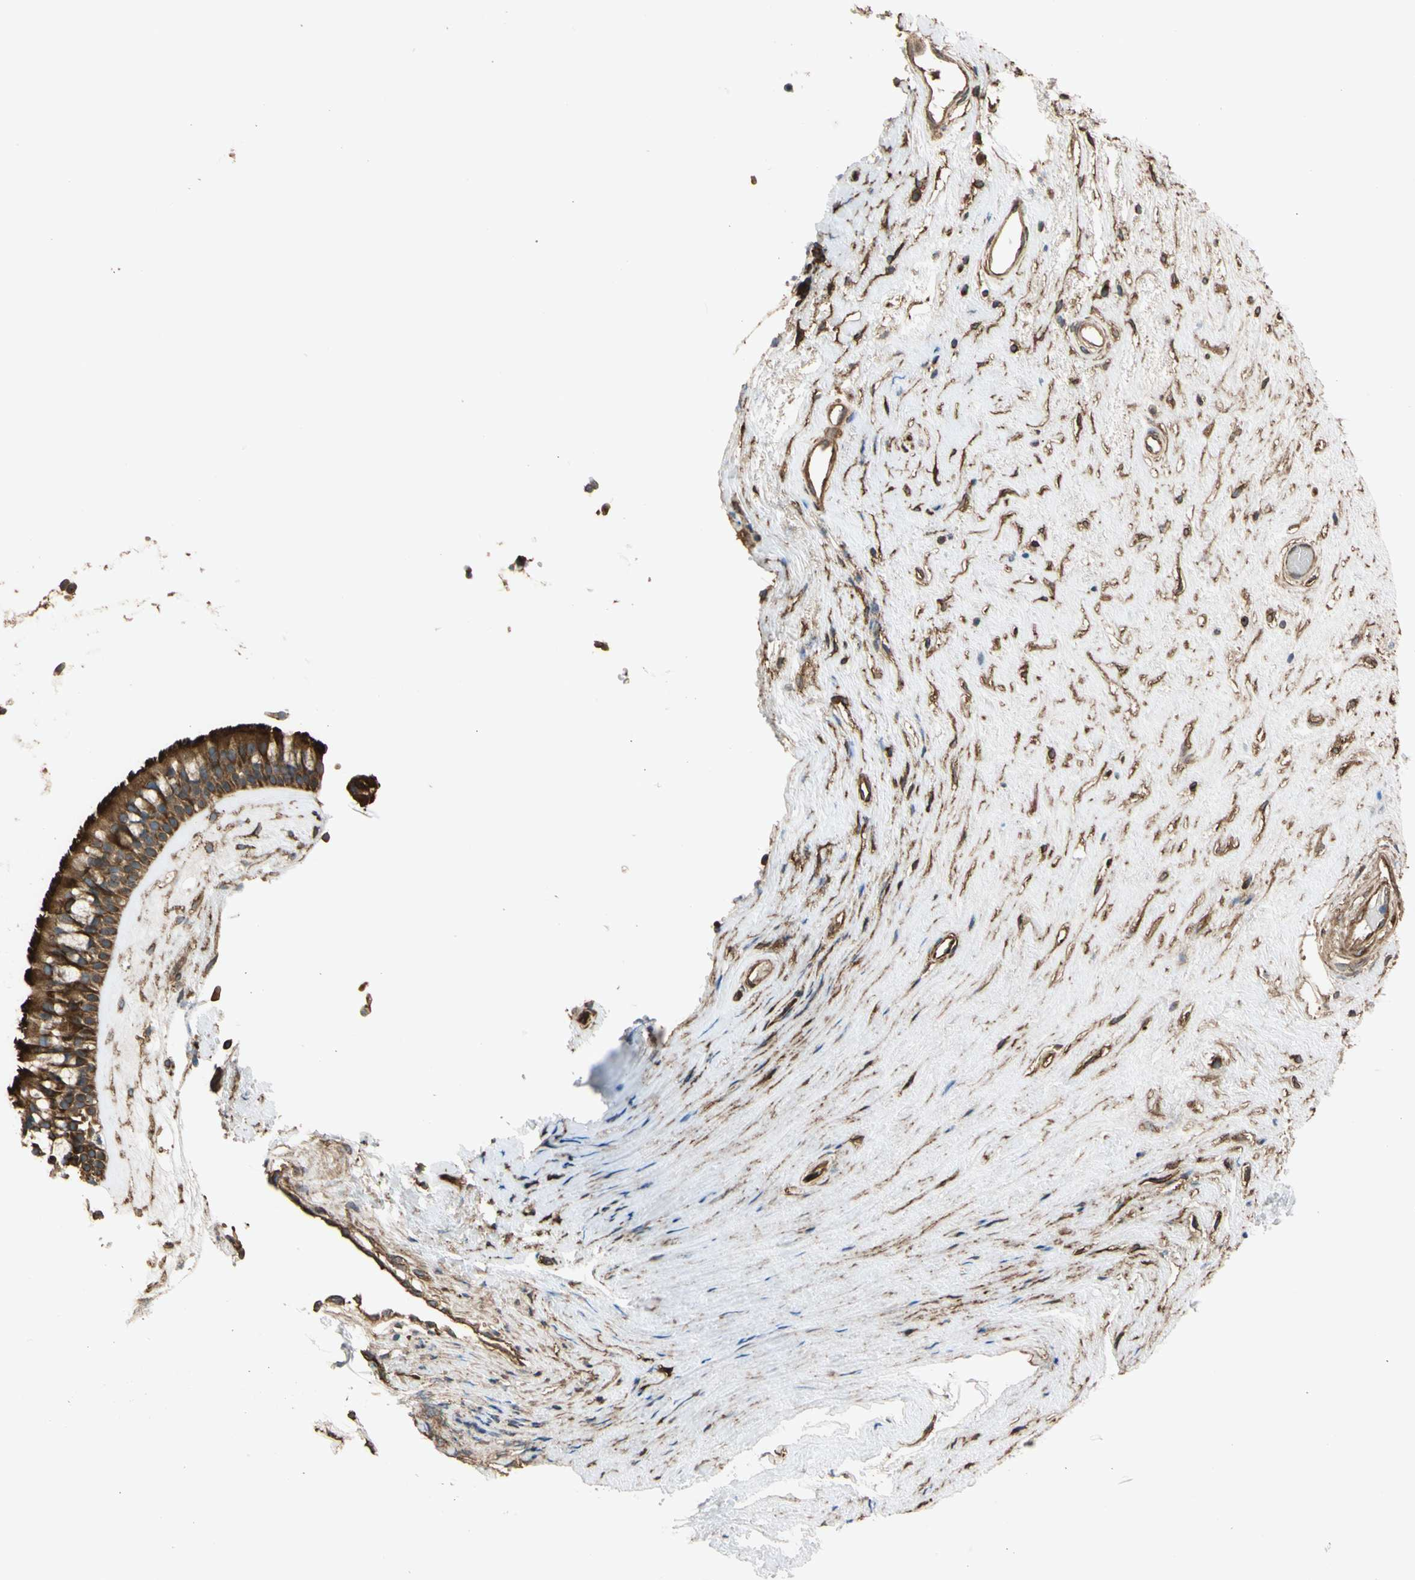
{"staining": {"intensity": "strong", "quantity": ">75%", "location": "cytoplasmic/membranous"}, "tissue": "nasopharynx", "cell_type": "Respiratory epithelial cells", "image_type": "normal", "snomed": [{"axis": "morphology", "description": "Normal tissue, NOS"}, {"axis": "morphology", "description": "Inflammation, NOS"}, {"axis": "topography", "description": "Nasopharynx"}], "caption": "High-power microscopy captured an IHC photomicrograph of unremarkable nasopharynx, revealing strong cytoplasmic/membranous positivity in approximately >75% of respiratory epithelial cells. (brown staining indicates protein expression, while blue staining denotes nuclei).", "gene": "MGRN1", "patient": {"sex": "male", "age": 48}}